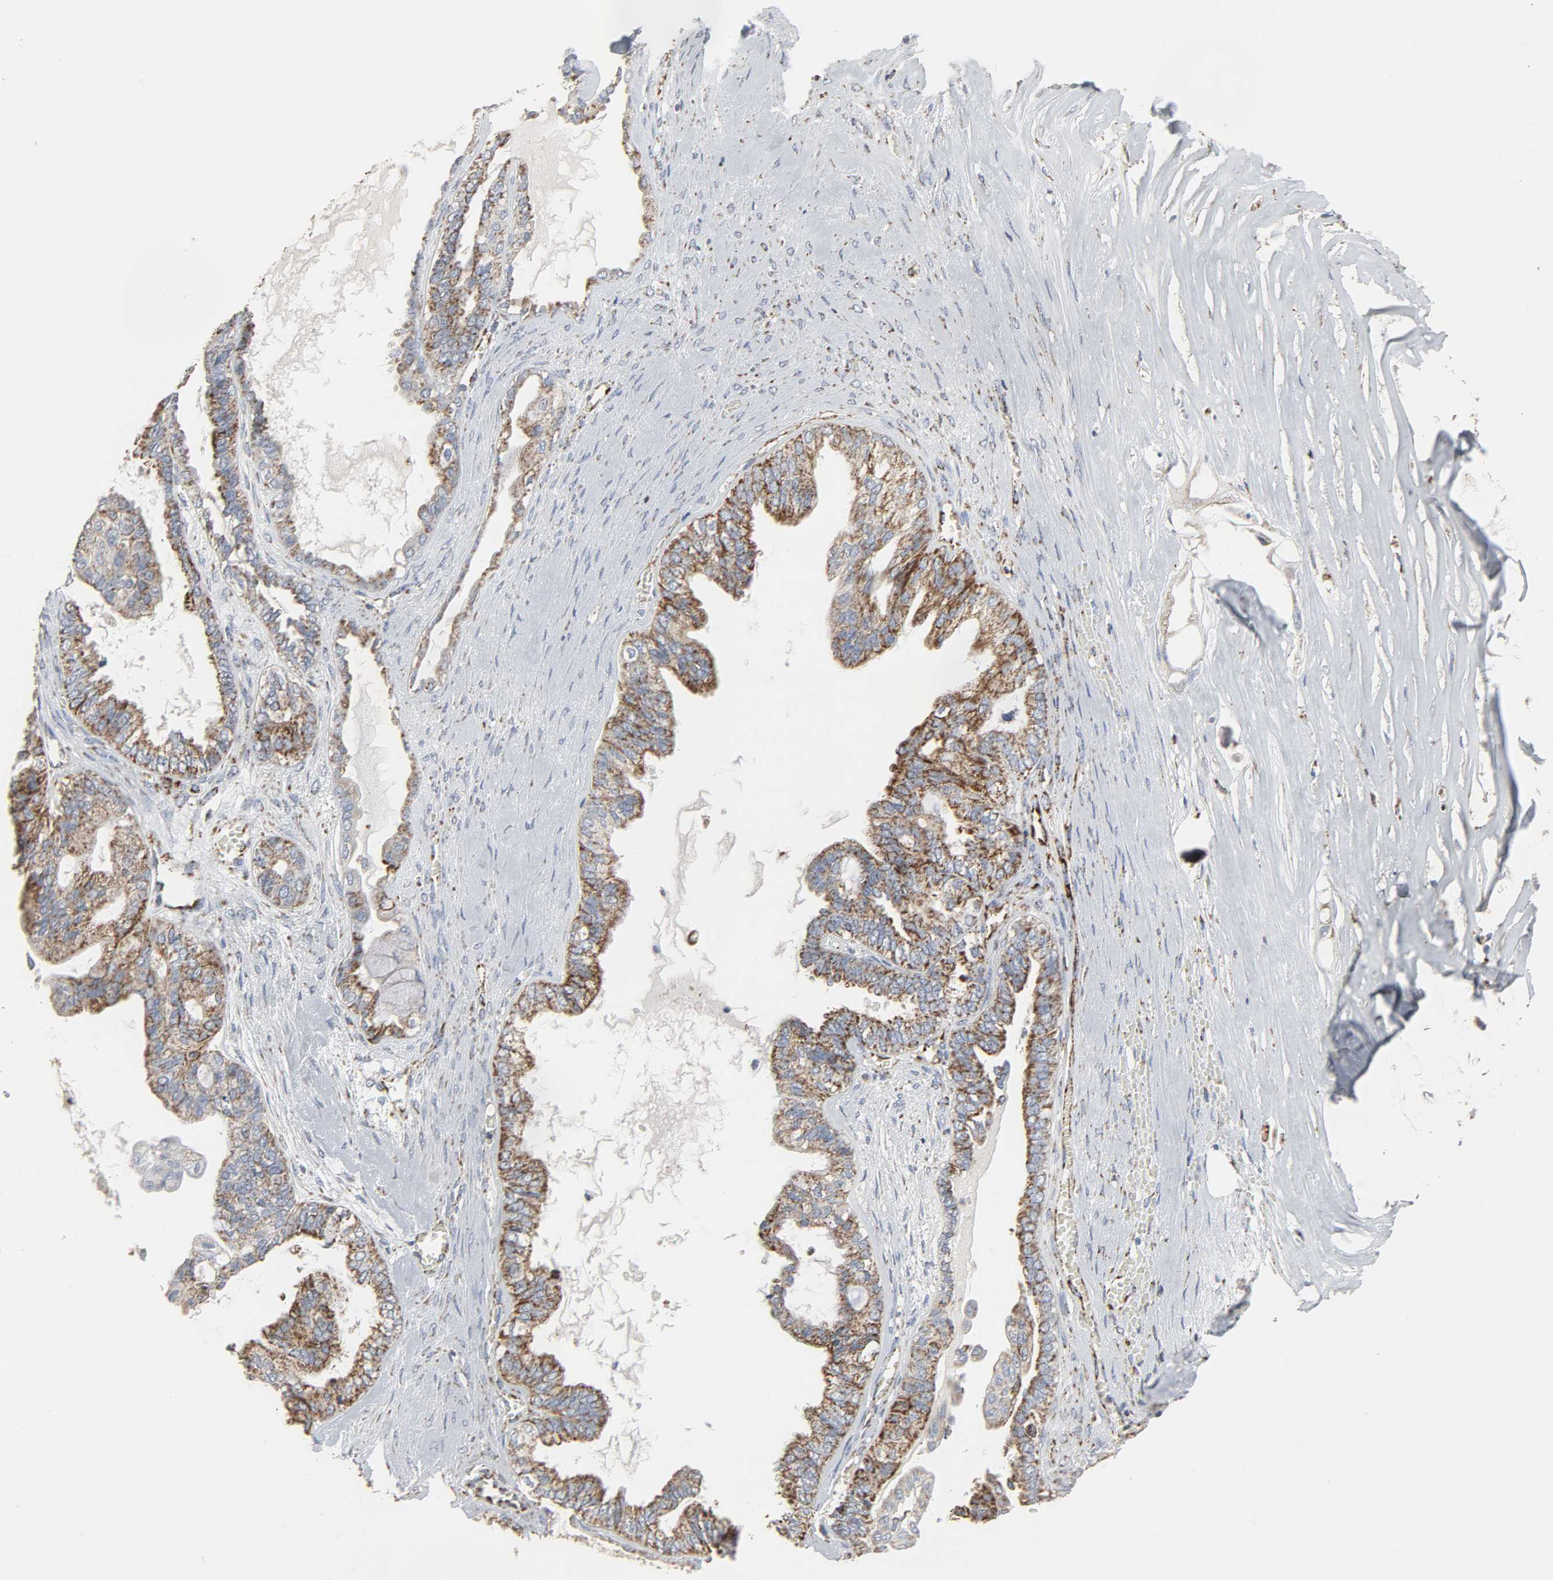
{"staining": {"intensity": "strong", "quantity": ">75%", "location": "cytoplasmic/membranous"}, "tissue": "ovarian cancer", "cell_type": "Tumor cells", "image_type": "cancer", "snomed": [{"axis": "morphology", "description": "Carcinoma, NOS"}, {"axis": "morphology", "description": "Carcinoma, endometroid"}, {"axis": "topography", "description": "Ovary"}], "caption": "An immunohistochemistry (IHC) histopathology image of neoplastic tissue is shown. Protein staining in brown shows strong cytoplasmic/membranous positivity in ovarian cancer within tumor cells.", "gene": "ACAT1", "patient": {"sex": "female", "age": 50}}